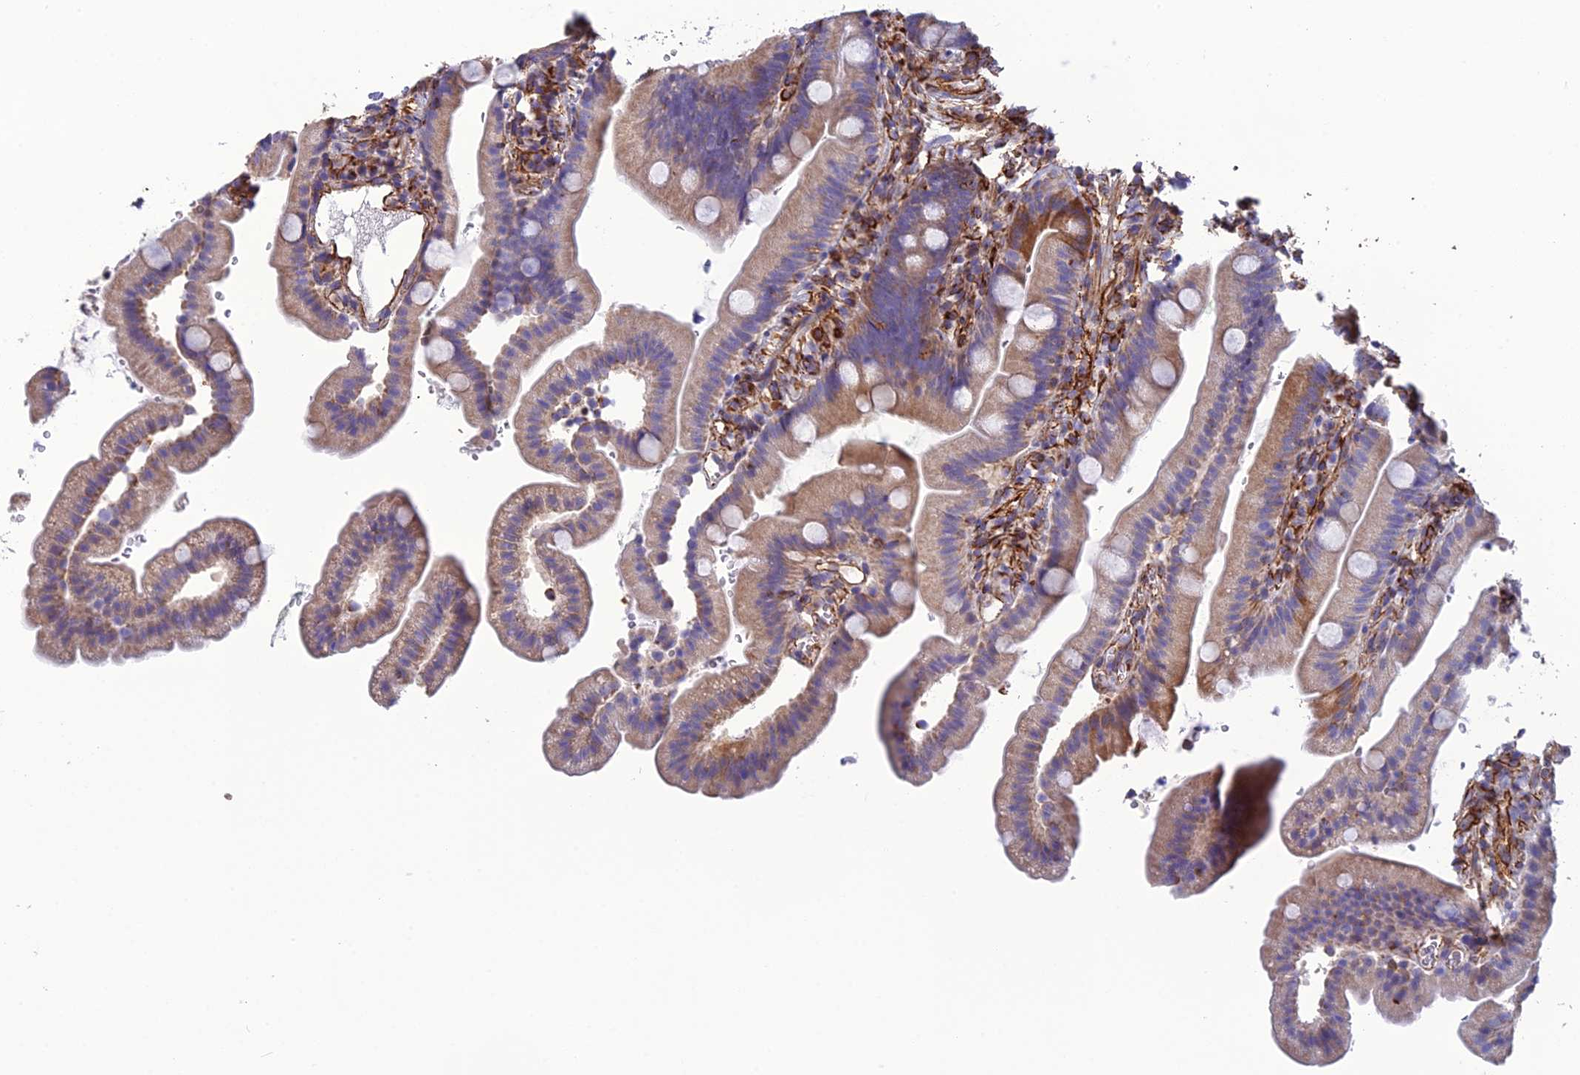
{"staining": {"intensity": "weak", "quantity": "<25%", "location": "cytoplasmic/membranous"}, "tissue": "duodenum", "cell_type": "Glandular cells", "image_type": "normal", "snomed": [{"axis": "morphology", "description": "Normal tissue, NOS"}, {"axis": "topography", "description": "Duodenum"}], "caption": "Histopathology image shows no protein positivity in glandular cells of unremarkable duodenum.", "gene": "FBXL20", "patient": {"sex": "female", "age": 67}}